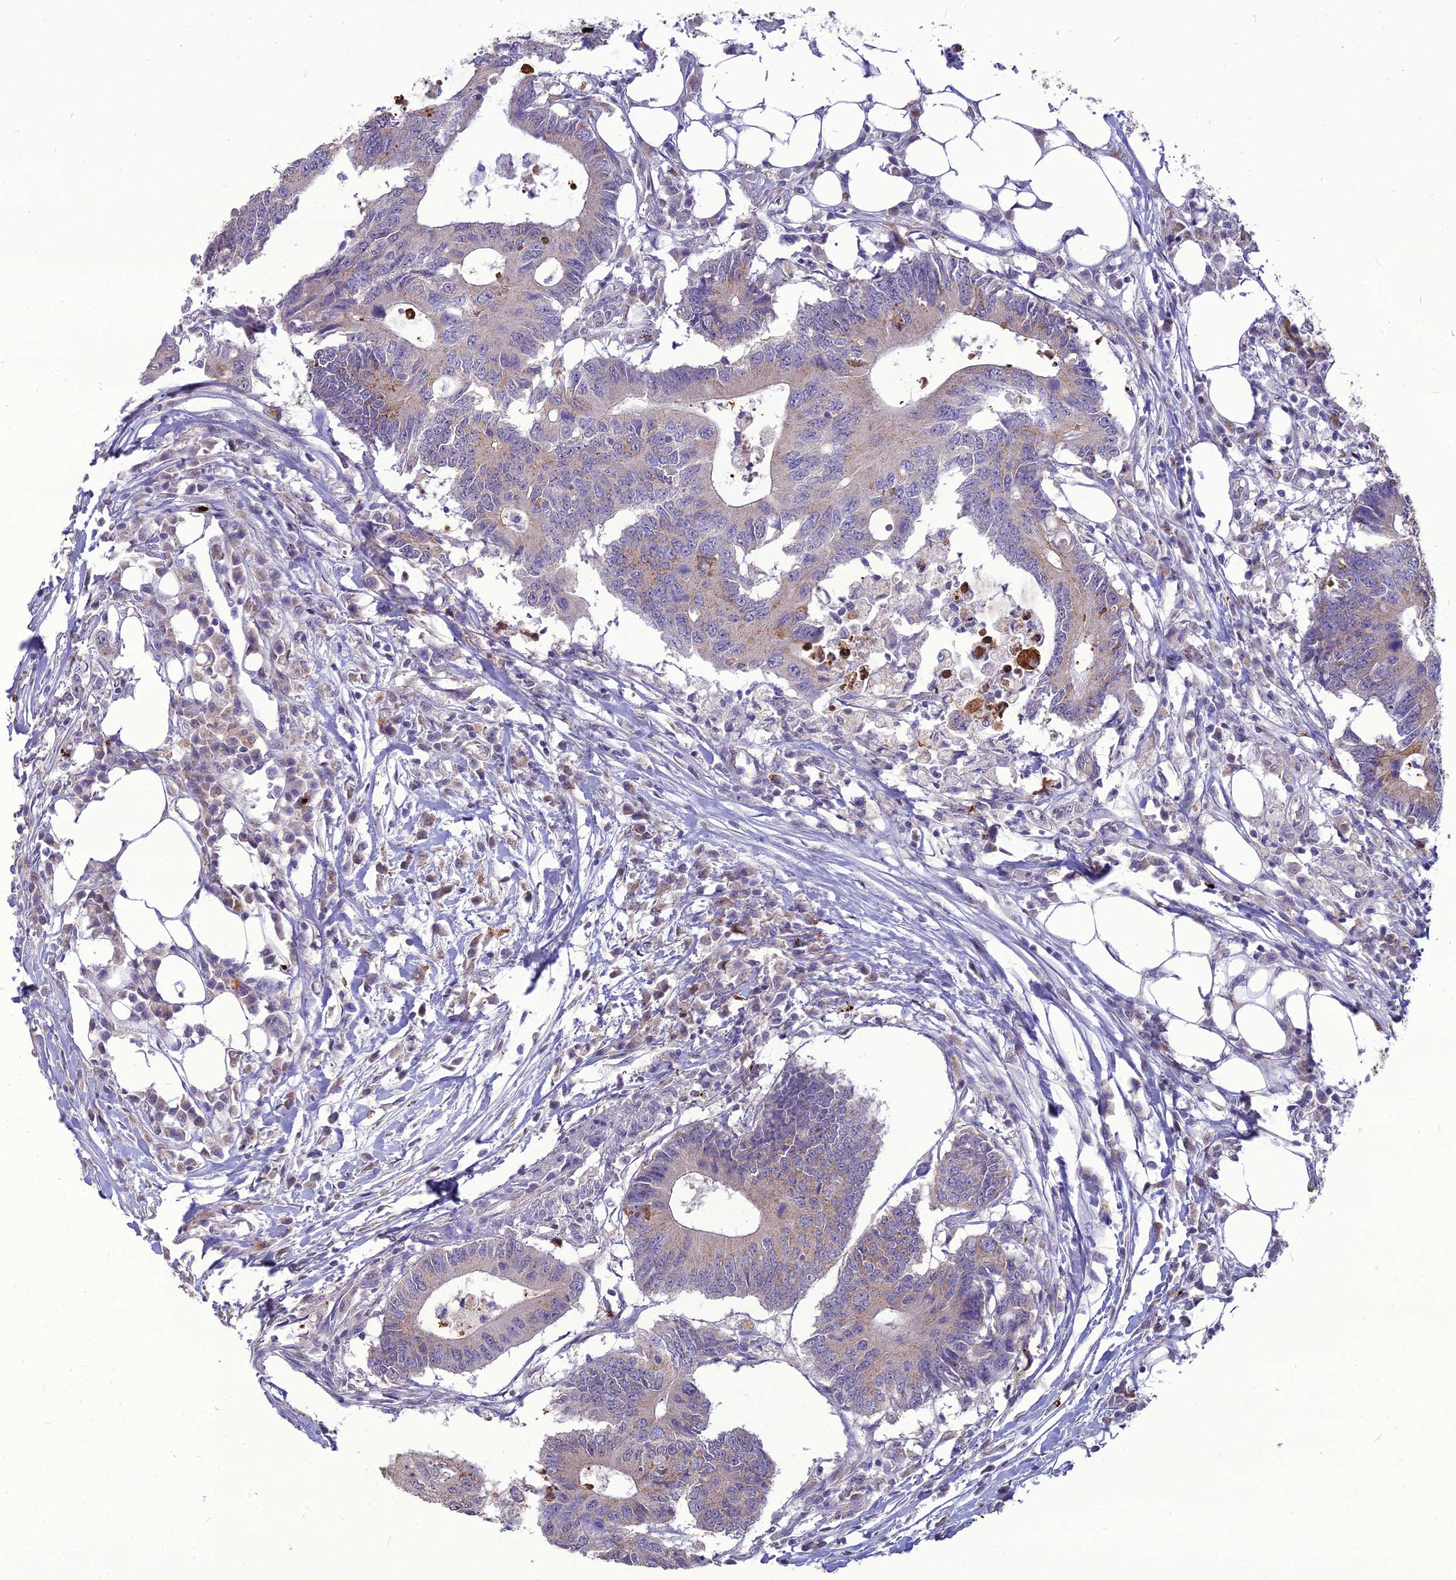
{"staining": {"intensity": "weak", "quantity": "<25%", "location": "cytoplasmic/membranous"}, "tissue": "colorectal cancer", "cell_type": "Tumor cells", "image_type": "cancer", "snomed": [{"axis": "morphology", "description": "Adenocarcinoma, NOS"}, {"axis": "topography", "description": "Colon"}], "caption": "A histopathology image of human colorectal cancer is negative for staining in tumor cells.", "gene": "PCED1B", "patient": {"sex": "male", "age": 71}}